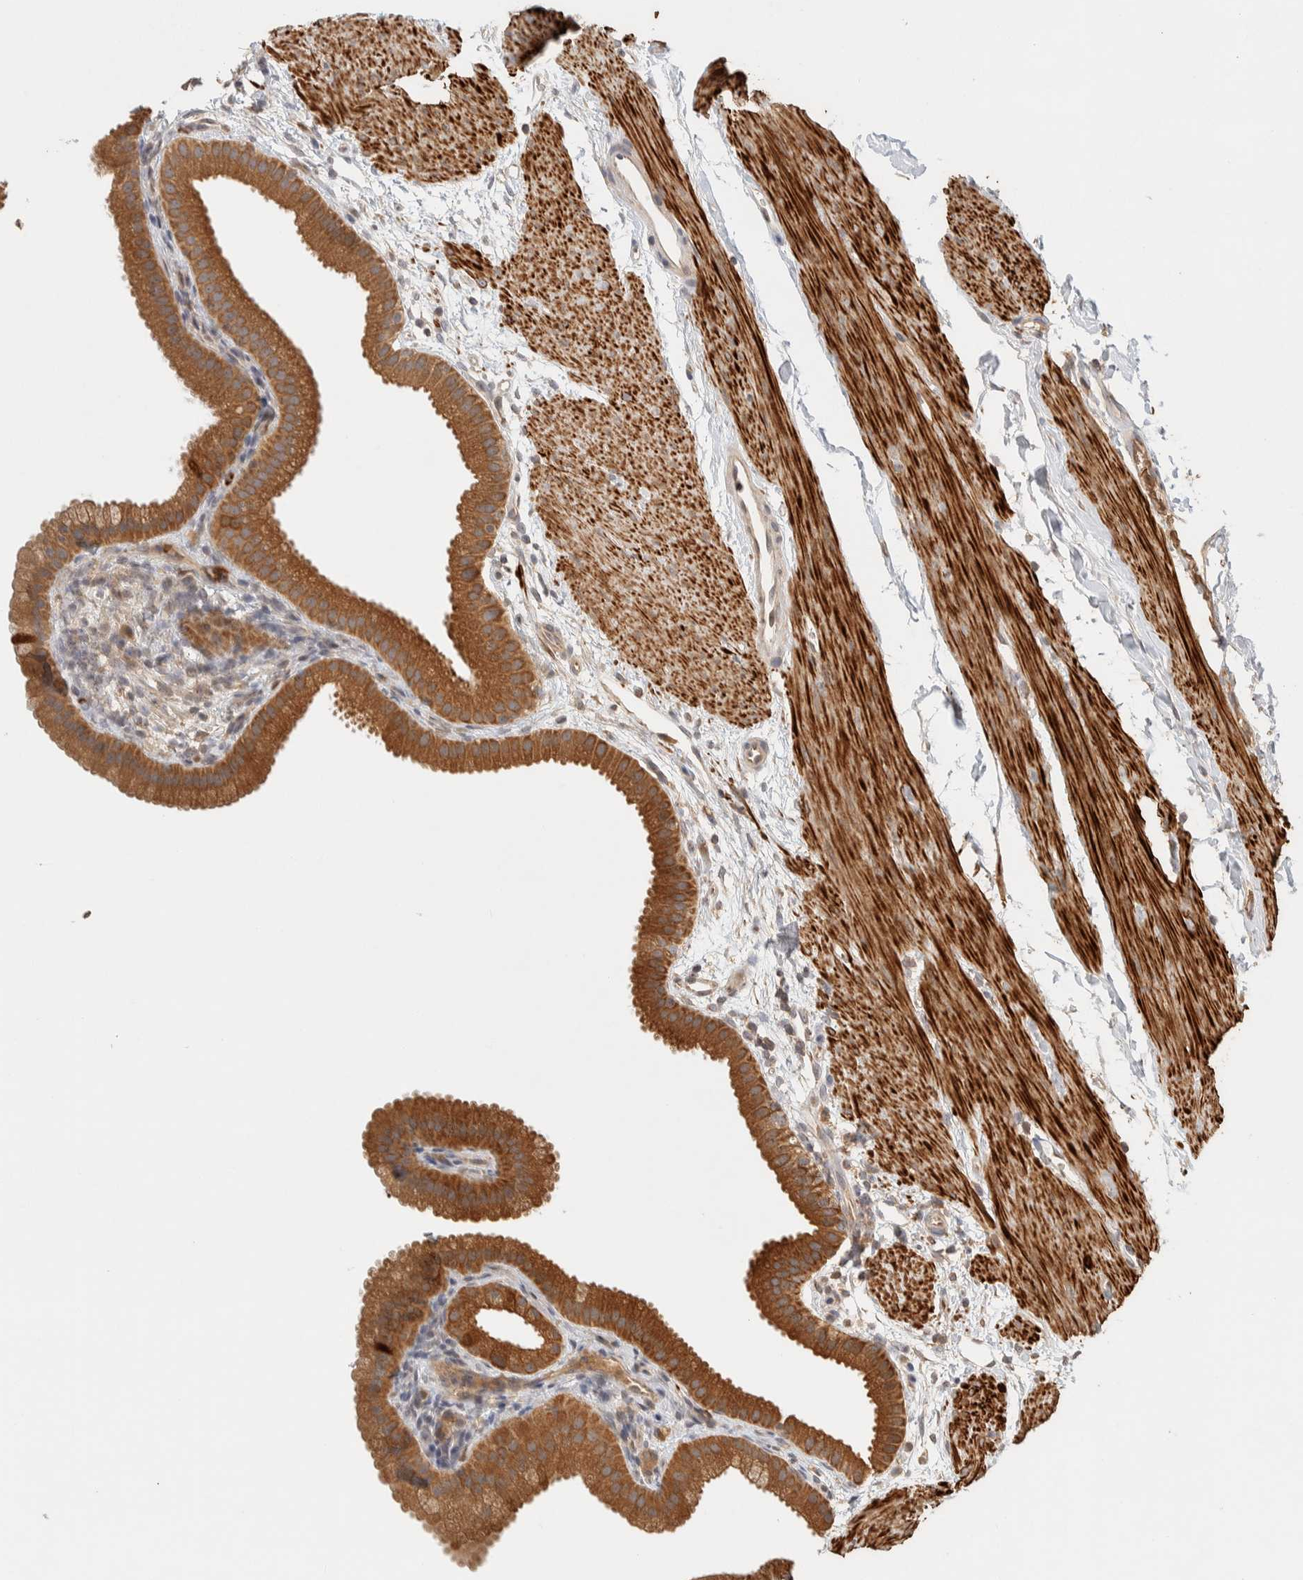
{"staining": {"intensity": "strong", "quantity": ">75%", "location": "cytoplasmic/membranous"}, "tissue": "gallbladder", "cell_type": "Glandular cells", "image_type": "normal", "snomed": [{"axis": "morphology", "description": "Normal tissue, NOS"}, {"axis": "topography", "description": "Gallbladder"}], "caption": "A brown stain highlights strong cytoplasmic/membranous staining of a protein in glandular cells of unremarkable gallbladder. (DAB (3,3'-diaminobenzidine) IHC, brown staining for protein, blue staining for nuclei).", "gene": "TTI2", "patient": {"sex": "female", "age": 64}}